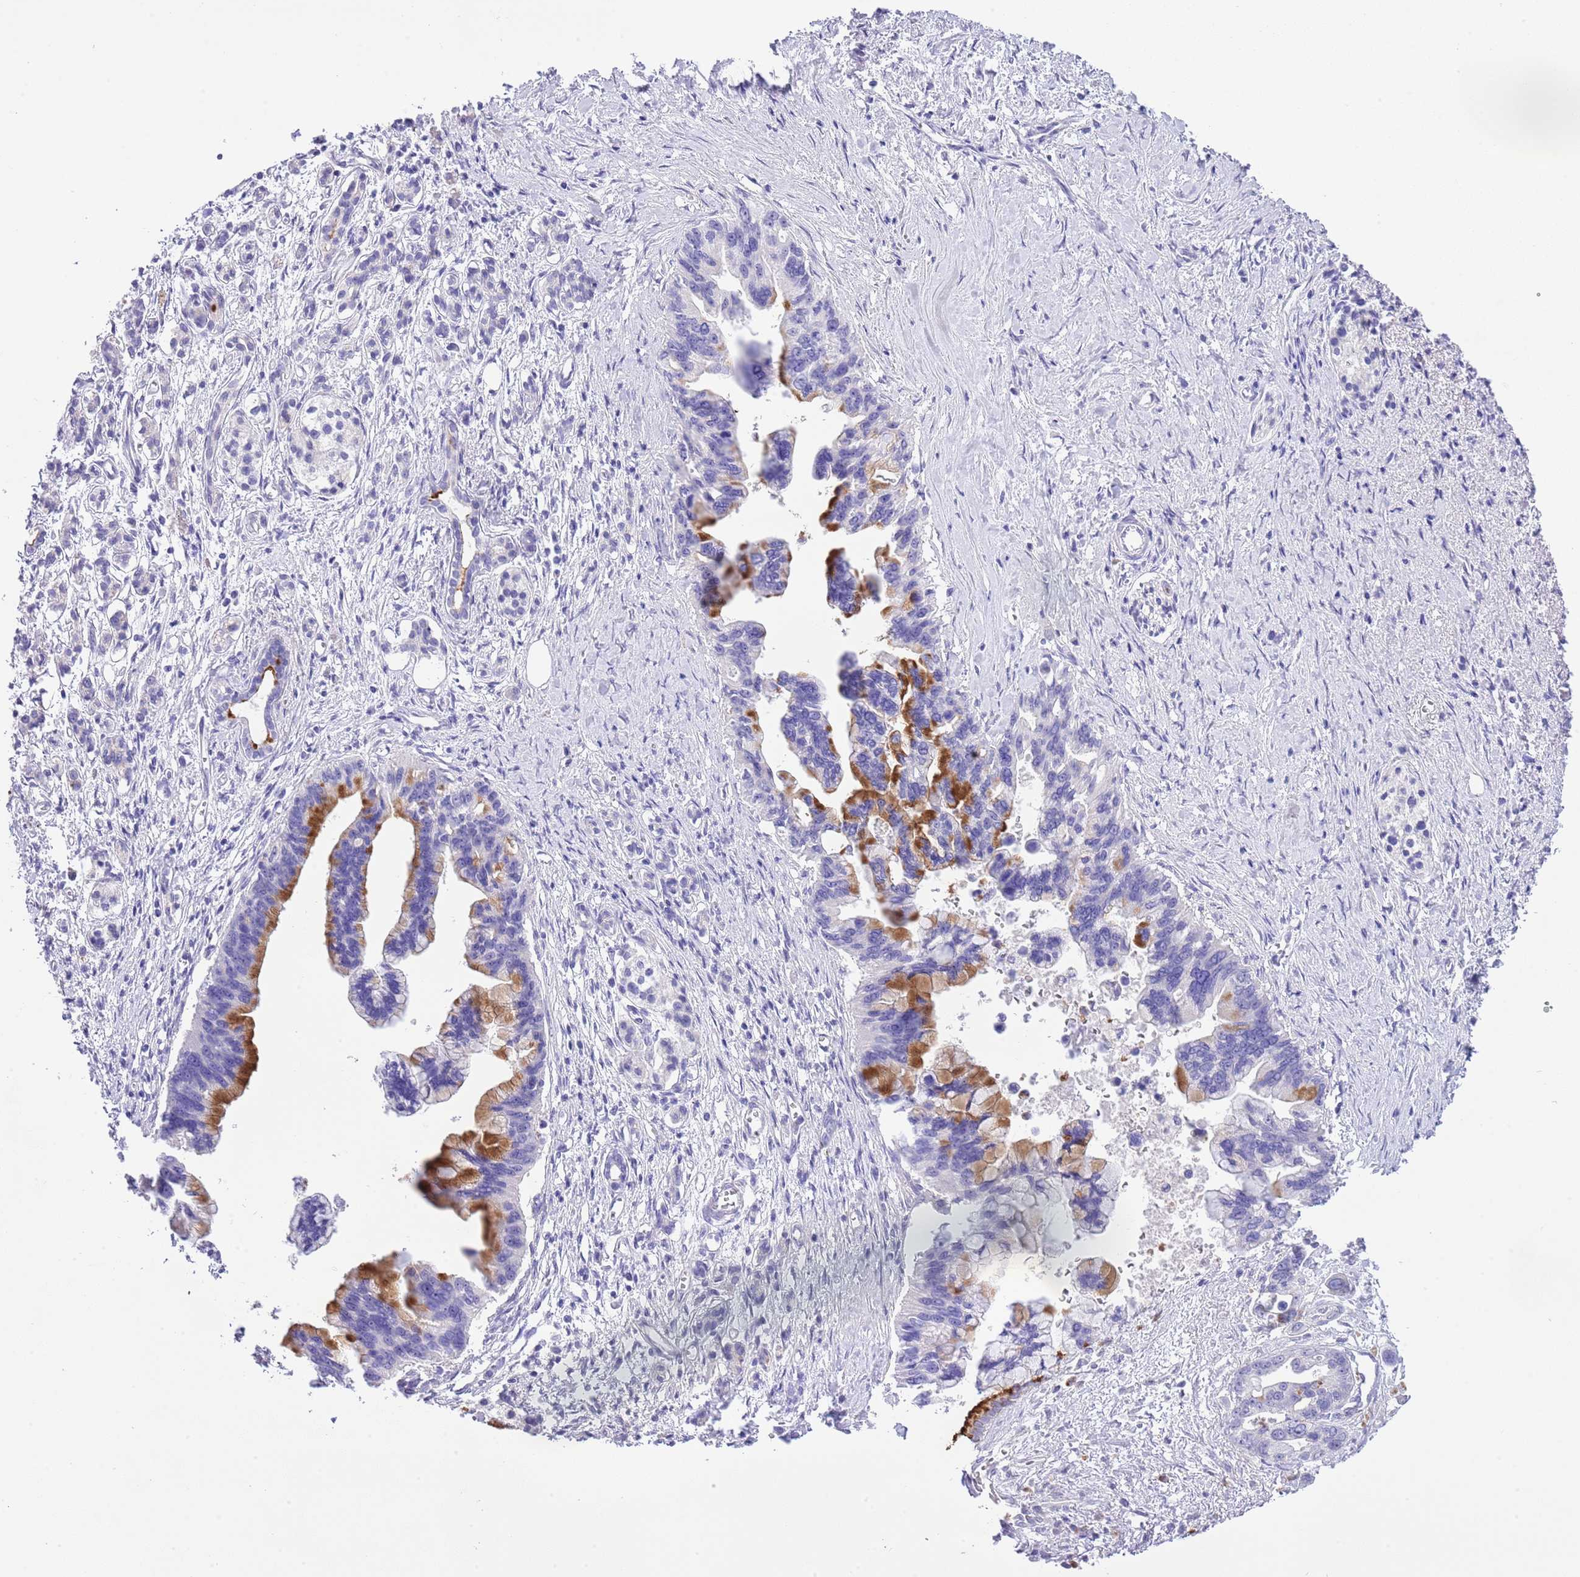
{"staining": {"intensity": "strong", "quantity": "25%-75%", "location": "cytoplasmic/membranous"}, "tissue": "pancreatic cancer", "cell_type": "Tumor cells", "image_type": "cancer", "snomed": [{"axis": "morphology", "description": "Adenocarcinoma, NOS"}, {"axis": "topography", "description": "Pancreas"}], "caption": "Adenocarcinoma (pancreatic) was stained to show a protein in brown. There is high levels of strong cytoplasmic/membranous staining in approximately 25%-75% of tumor cells.", "gene": "OR2Z1", "patient": {"sex": "female", "age": 83}}